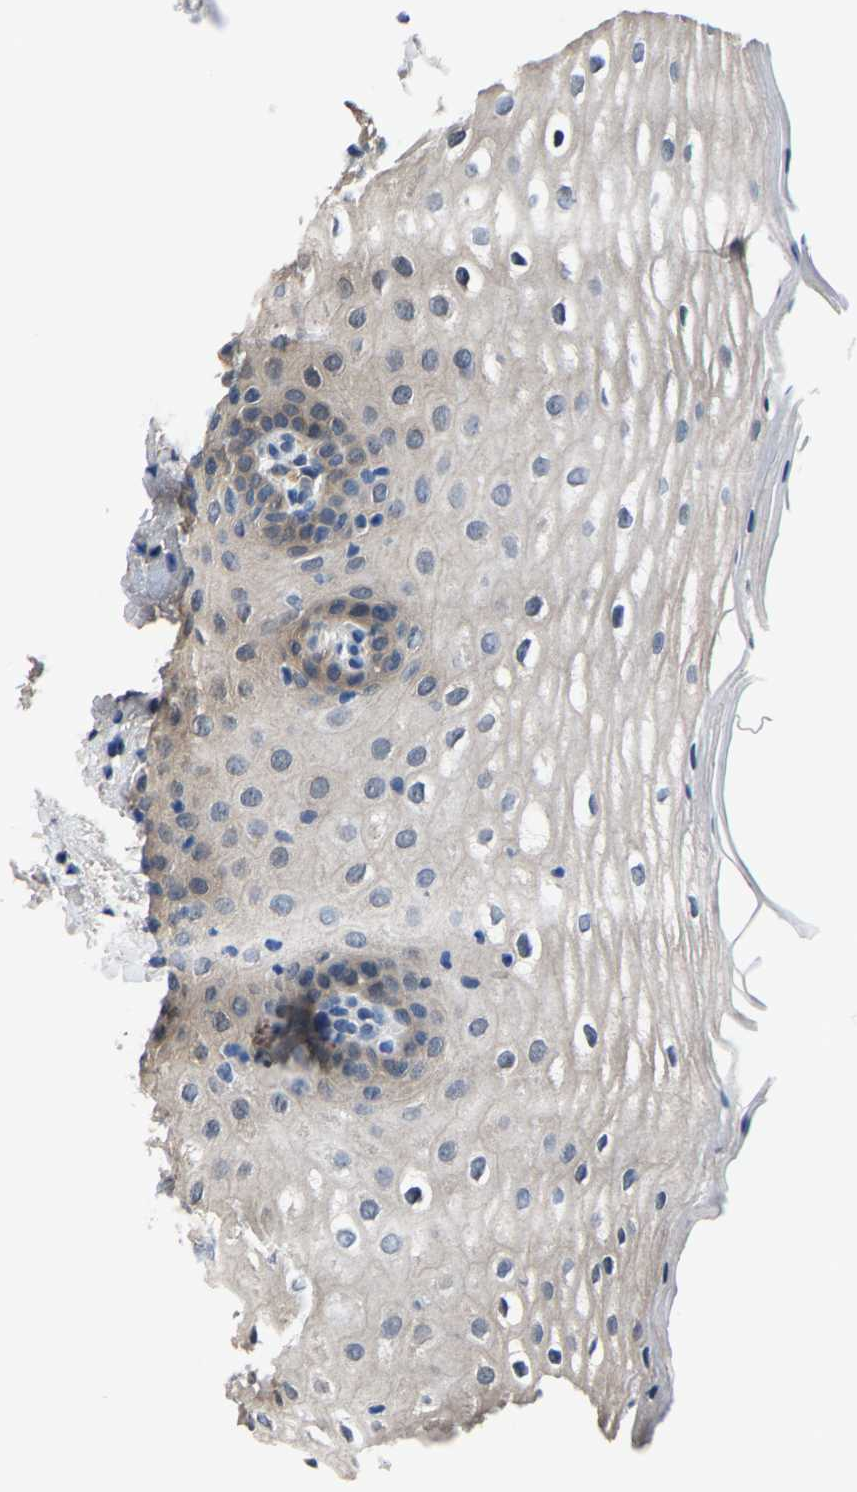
{"staining": {"intensity": "weak", "quantity": "<25%", "location": "cytoplasmic/membranous"}, "tissue": "oral mucosa", "cell_type": "Squamous epithelial cells", "image_type": "normal", "snomed": [{"axis": "morphology", "description": "Normal tissue, NOS"}, {"axis": "topography", "description": "Skin"}, {"axis": "topography", "description": "Oral tissue"}], "caption": "Immunohistochemistry of normal human oral mucosa reveals no positivity in squamous epithelial cells.", "gene": "SSH3", "patient": {"sex": "male", "age": 84}}